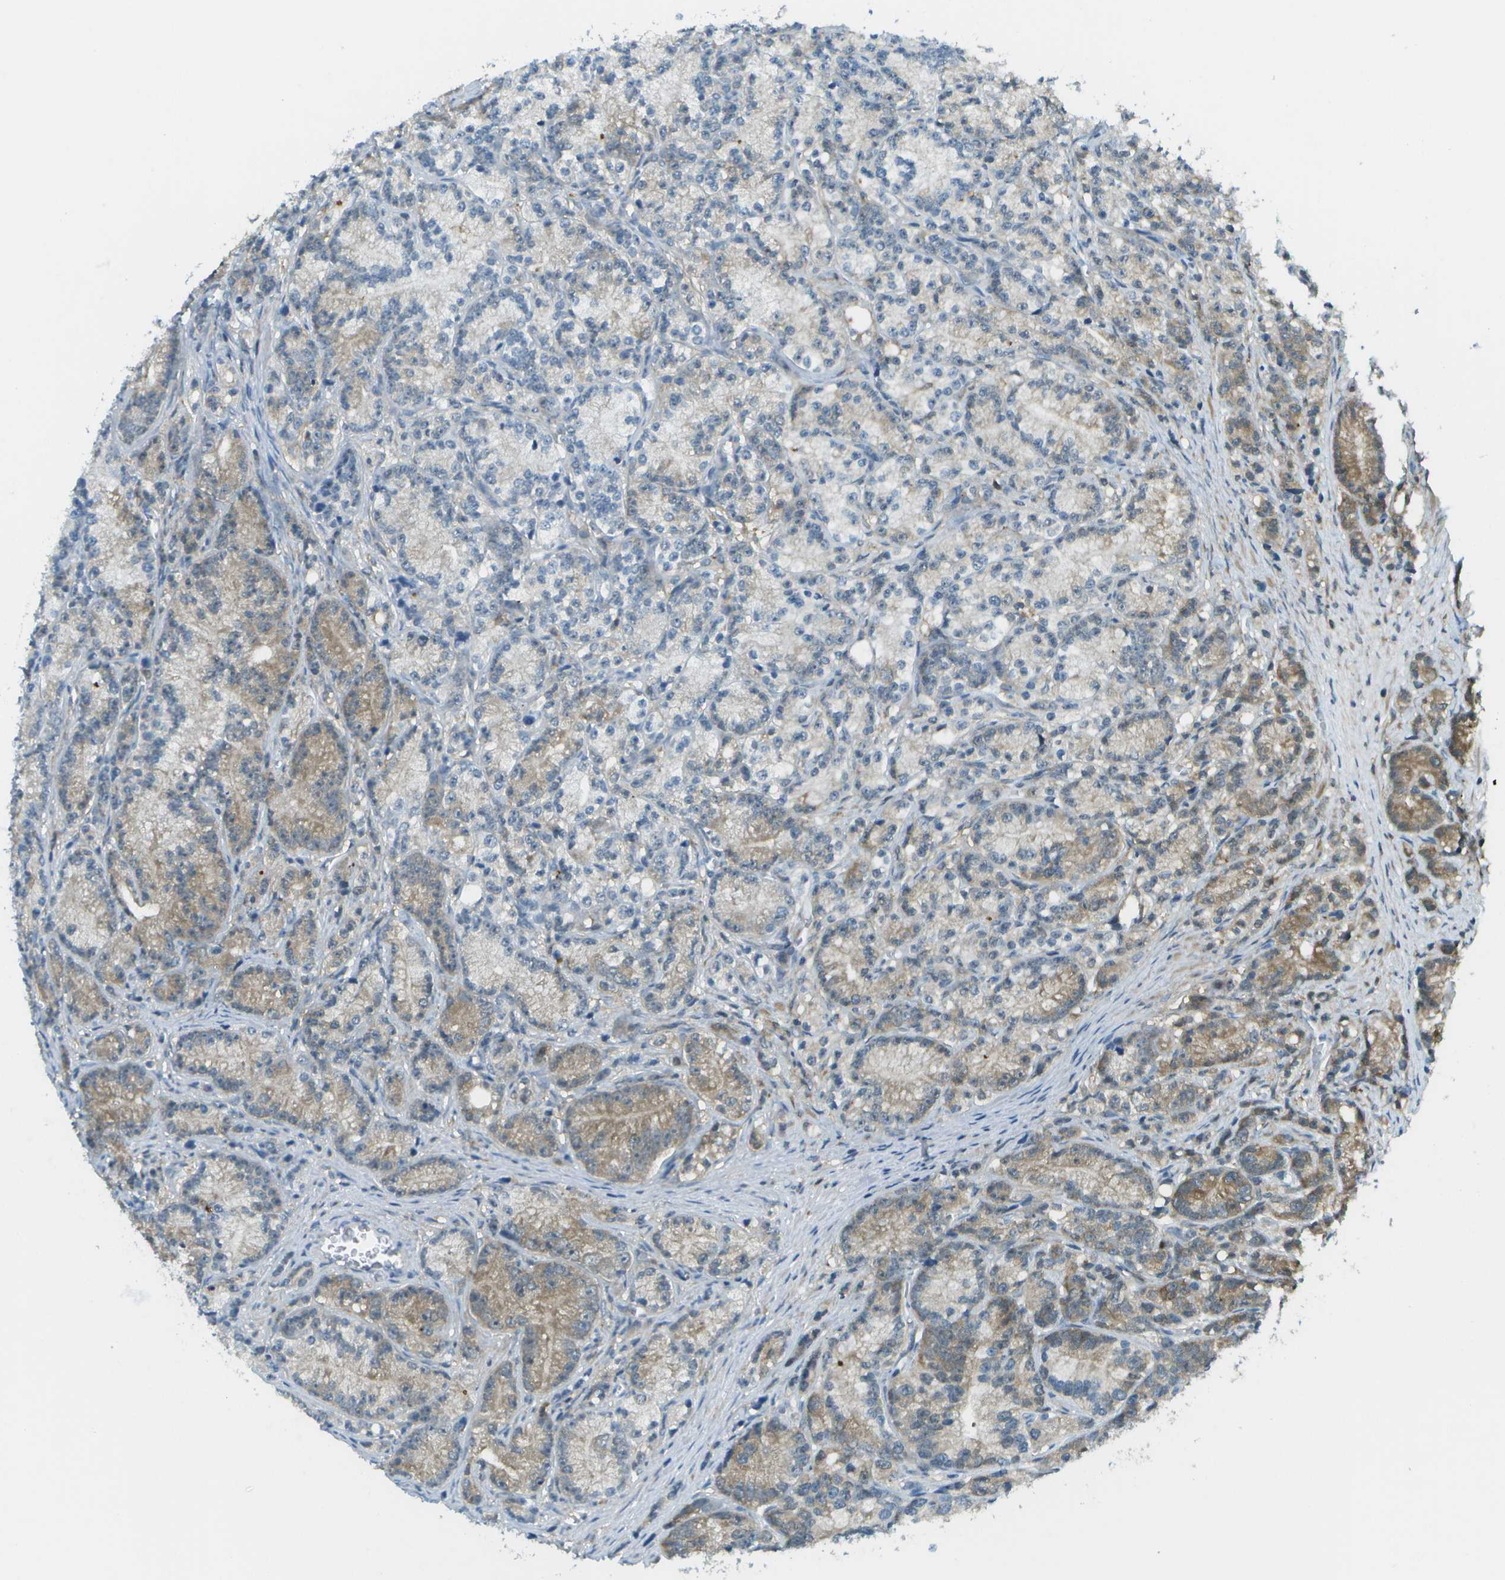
{"staining": {"intensity": "moderate", "quantity": "25%-75%", "location": "cytoplasmic/membranous"}, "tissue": "prostate cancer", "cell_type": "Tumor cells", "image_type": "cancer", "snomed": [{"axis": "morphology", "description": "Adenocarcinoma, Low grade"}, {"axis": "topography", "description": "Prostate"}], "caption": "Immunohistochemical staining of human prostate adenocarcinoma (low-grade) reveals medium levels of moderate cytoplasmic/membranous positivity in approximately 25%-75% of tumor cells. (Stains: DAB (3,3'-diaminobenzidine) in brown, nuclei in blue, Microscopy: brightfield microscopy at high magnification).", "gene": "CDH23", "patient": {"sex": "male", "age": 89}}